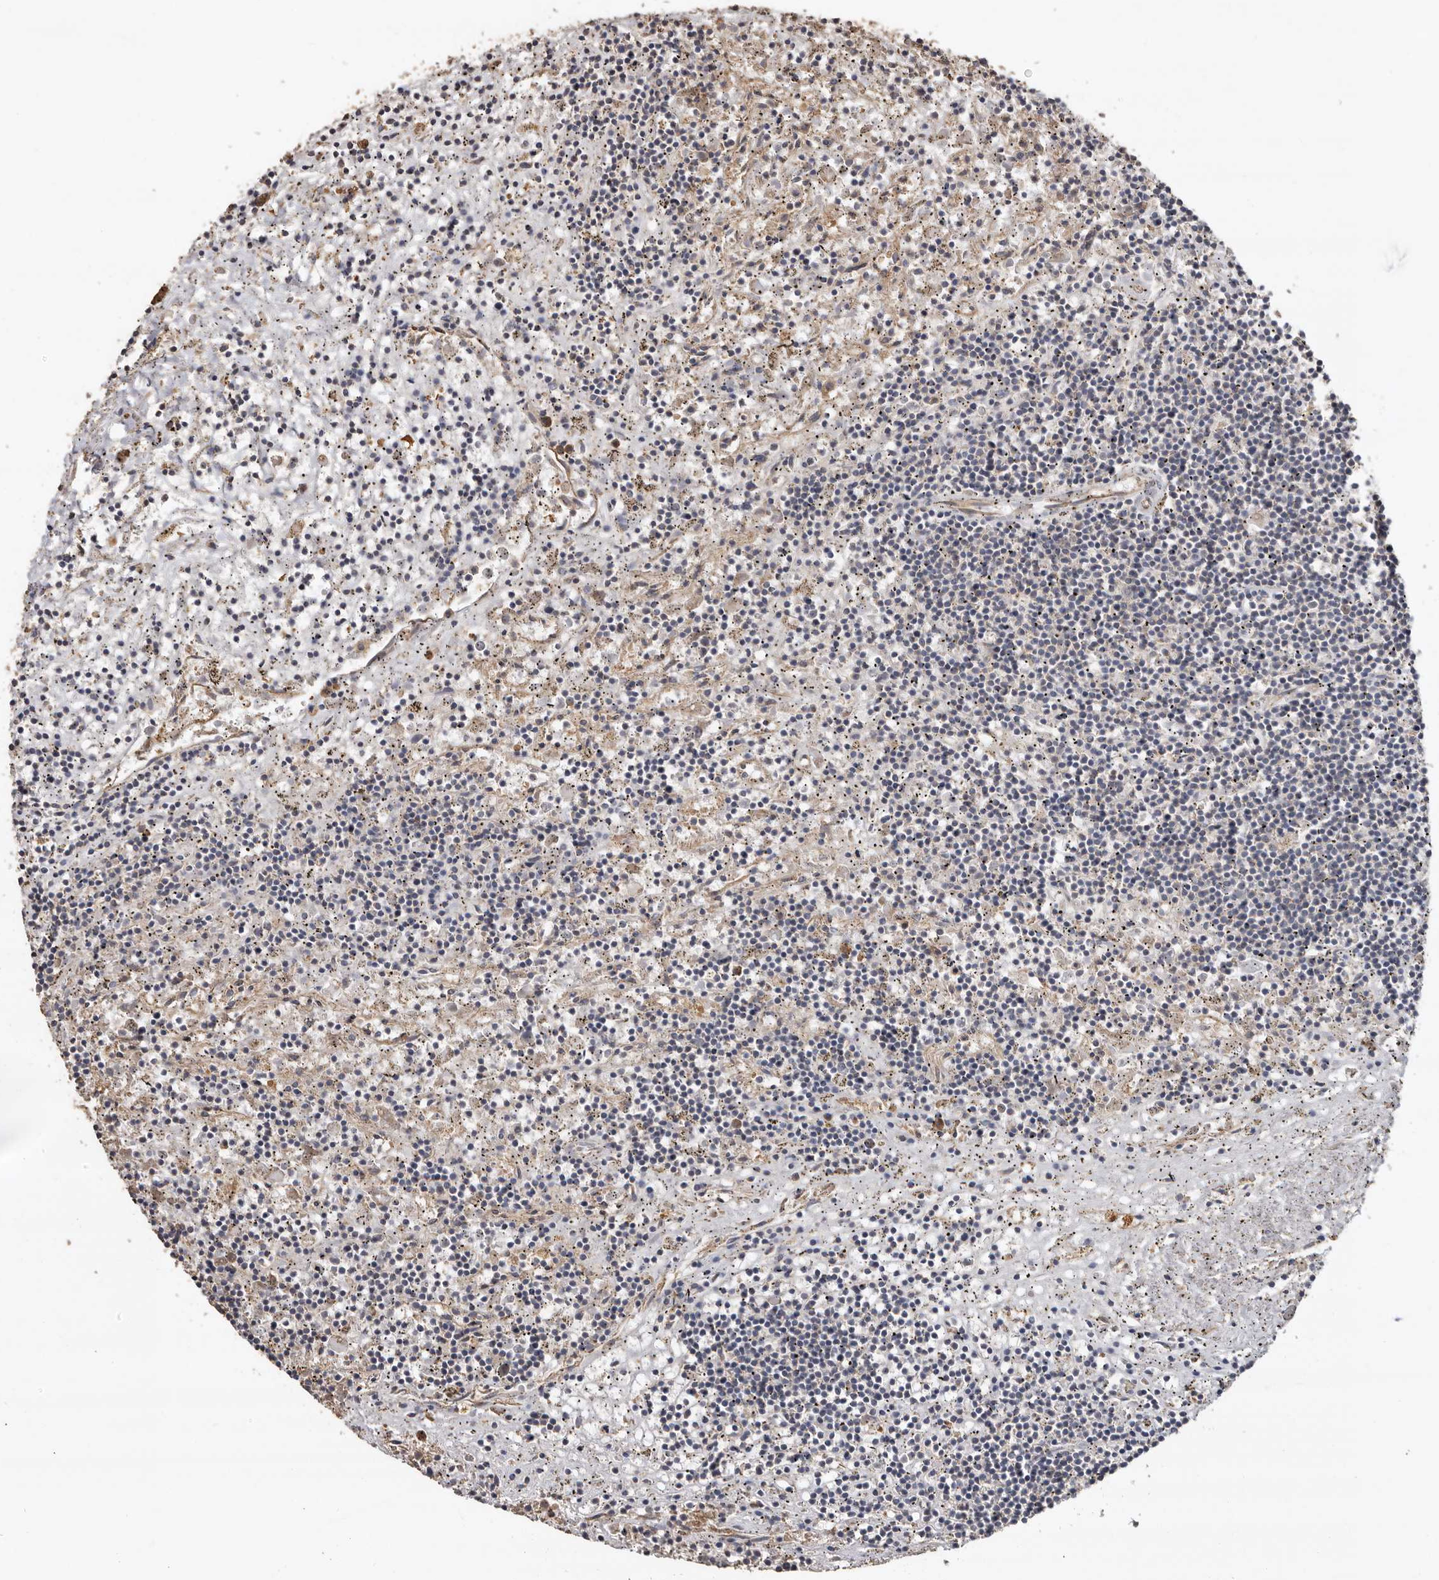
{"staining": {"intensity": "negative", "quantity": "none", "location": "none"}, "tissue": "lymphoma", "cell_type": "Tumor cells", "image_type": "cancer", "snomed": [{"axis": "morphology", "description": "Malignant lymphoma, non-Hodgkin's type, Low grade"}, {"axis": "topography", "description": "Spleen"}], "caption": "There is no significant positivity in tumor cells of malignant lymphoma, non-Hodgkin's type (low-grade).", "gene": "FLCN", "patient": {"sex": "male", "age": 76}}